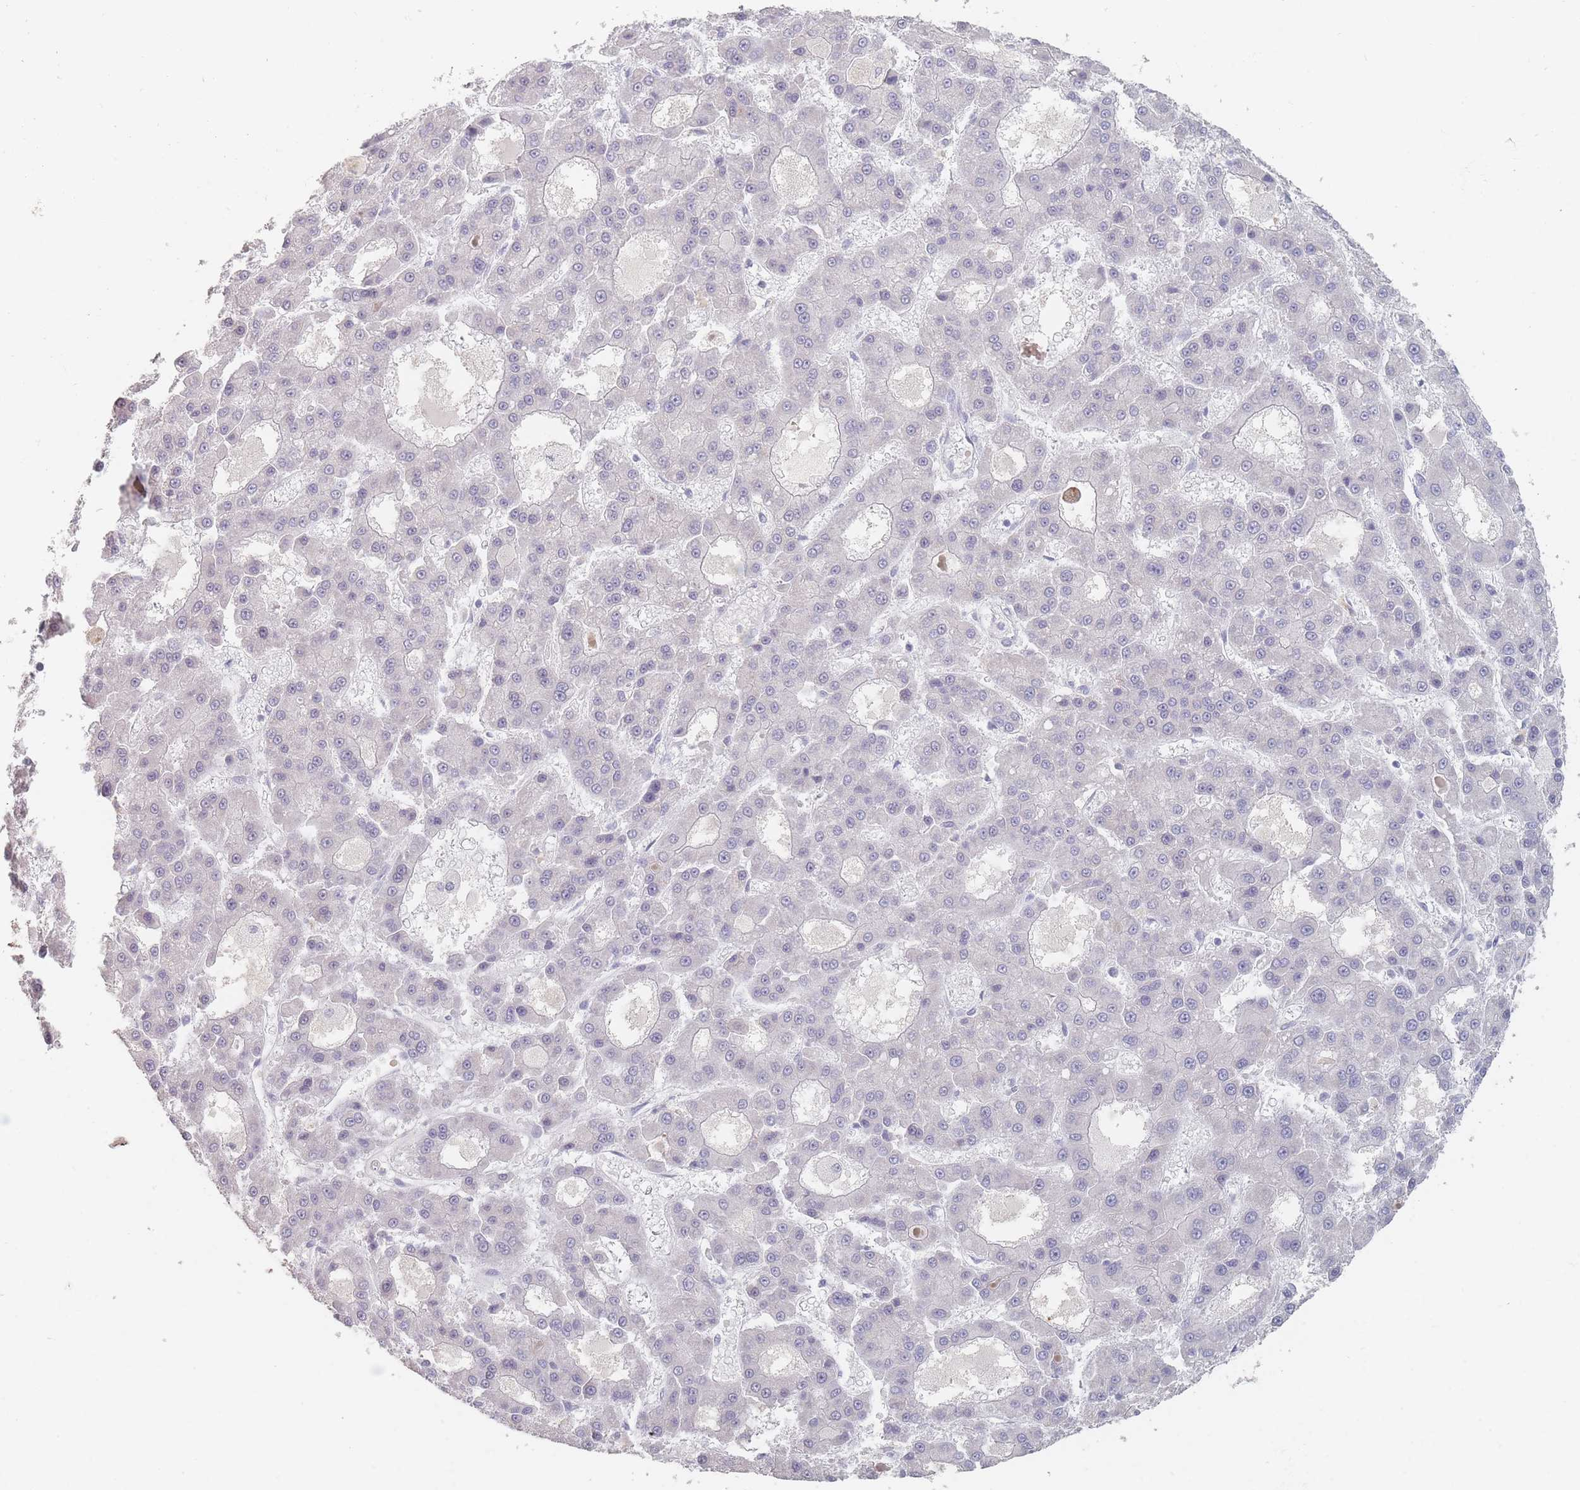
{"staining": {"intensity": "negative", "quantity": "none", "location": "none"}, "tissue": "liver cancer", "cell_type": "Tumor cells", "image_type": "cancer", "snomed": [{"axis": "morphology", "description": "Carcinoma, Hepatocellular, NOS"}, {"axis": "topography", "description": "Liver"}], "caption": "IHC image of human liver hepatocellular carcinoma stained for a protein (brown), which shows no positivity in tumor cells.", "gene": "HELZ2", "patient": {"sex": "male", "age": 70}}